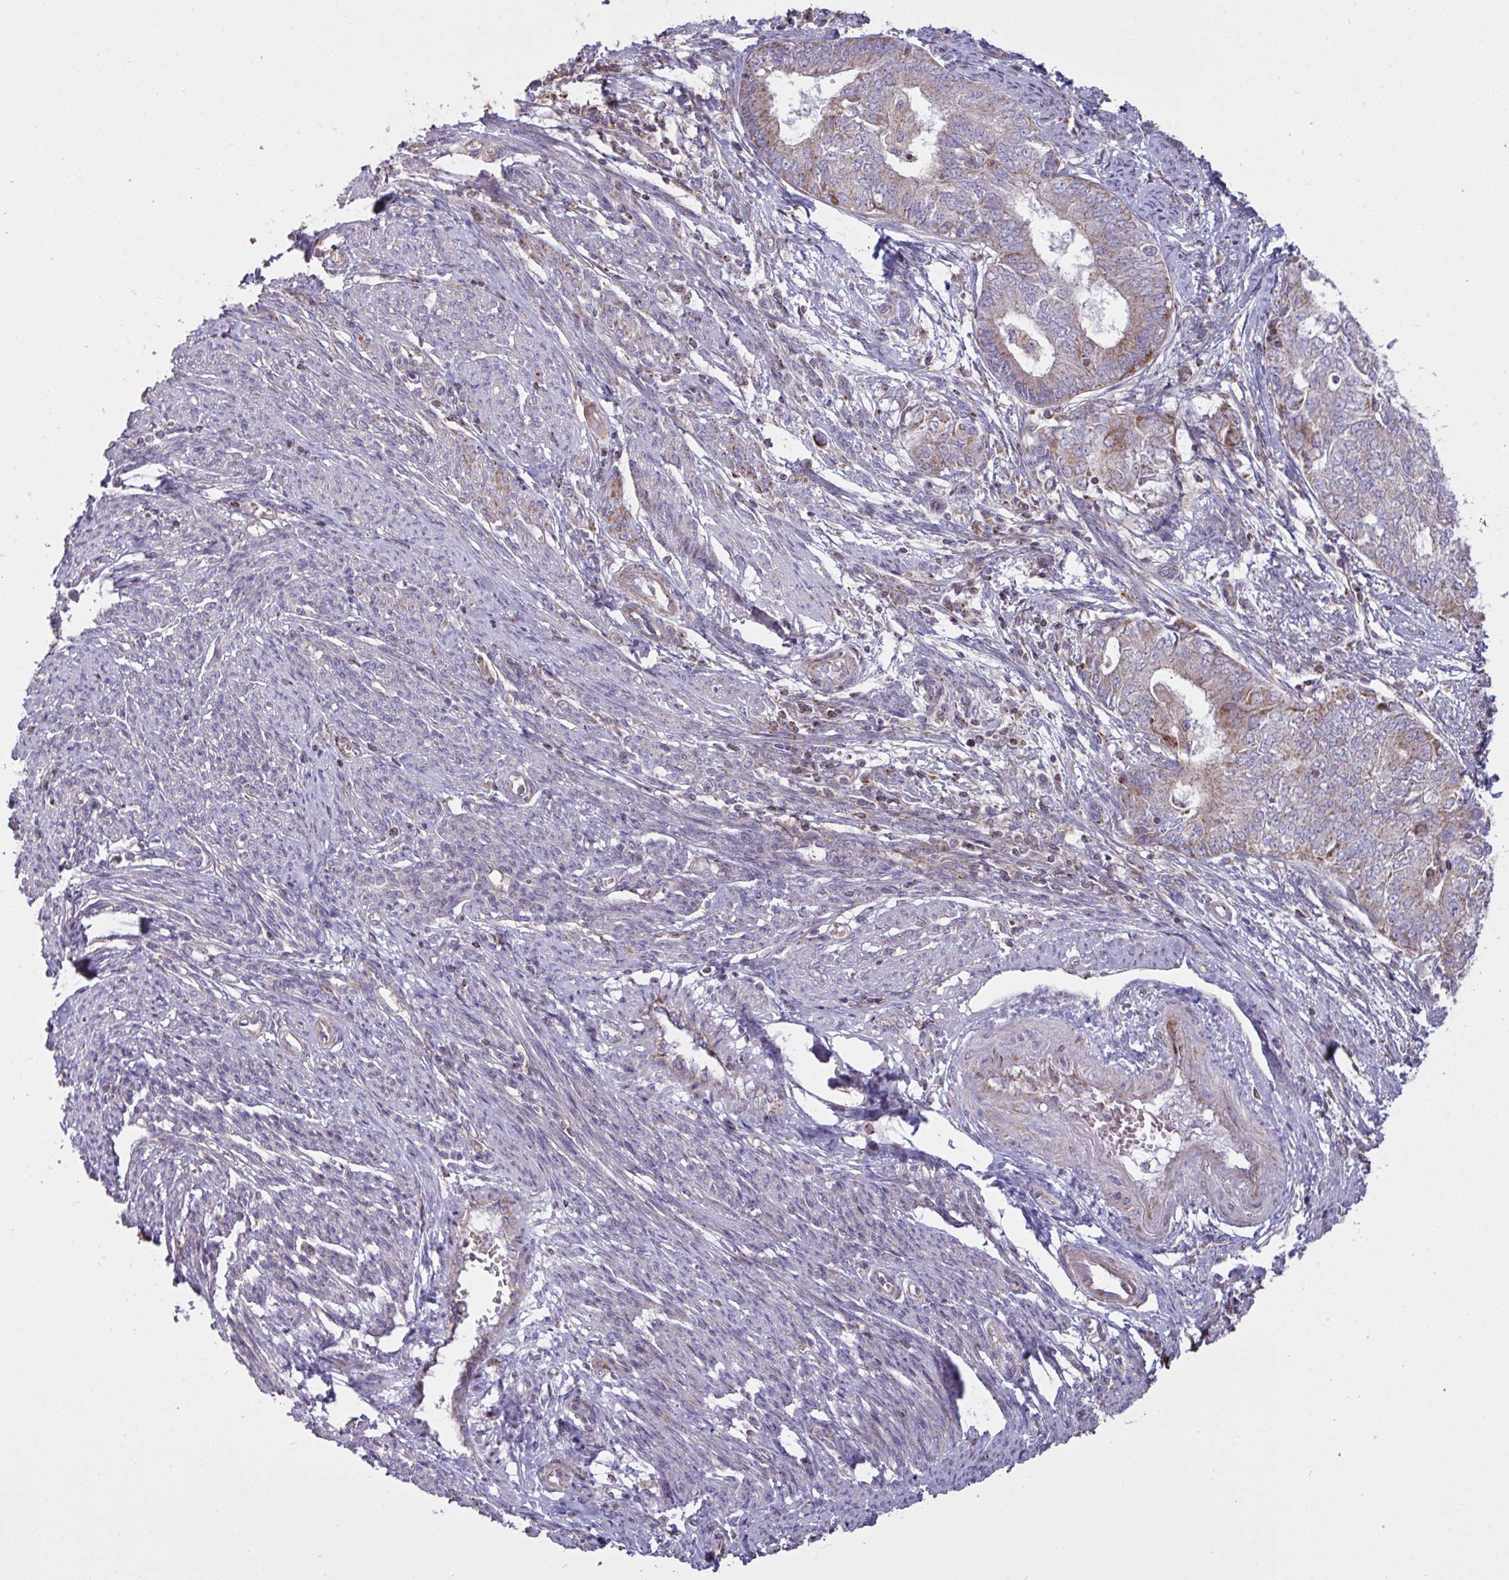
{"staining": {"intensity": "moderate", "quantity": "<25%", "location": "cytoplasmic/membranous"}, "tissue": "endometrial cancer", "cell_type": "Tumor cells", "image_type": "cancer", "snomed": [{"axis": "morphology", "description": "Adenocarcinoma, NOS"}, {"axis": "topography", "description": "Endometrium"}], "caption": "An immunohistochemistry (IHC) histopathology image of neoplastic tissue is shown. Protein staining in brown shows moderate cytoplasmic/membranous positivity in endometrial cancer (adenocarcinoma) within tumor cells.", "gene": "MICOS10", "patient": {"sex": "female", "age": 62}}